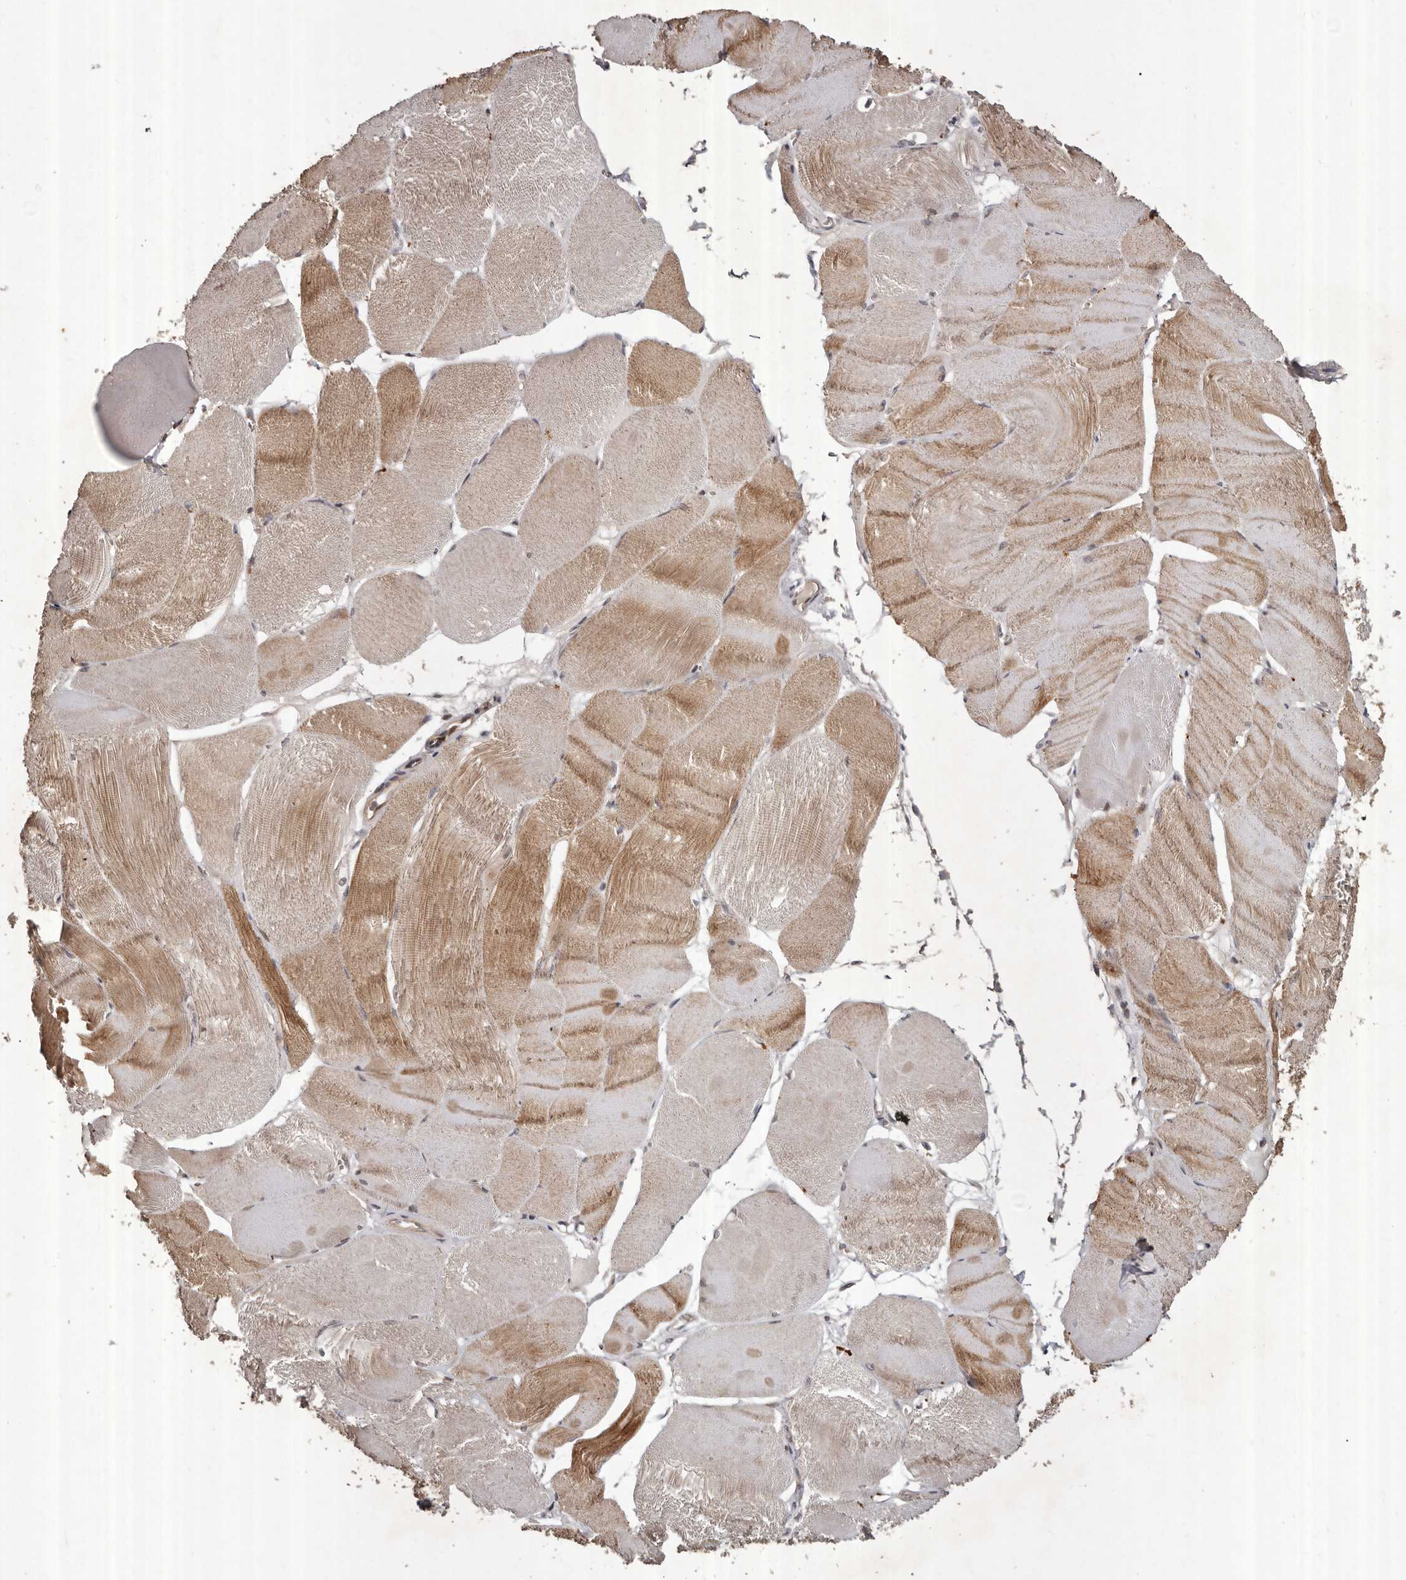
{"staining": {"intensity": "moderate", "quantity": ">75%", "location": "cytoplasmic/membranous"}, "tissue": "skeletal muscle", "cell_type": "Myocytes", "image_type": "normal", "snomed": [{"axis": "morphology", "description": "Normal tissue, NOS"}, {"axis": "morphology", "description": "Basal cell carcinoma"}, {"axis": "topography", "description": "Skeletal muscle"}], "caption": "DAB (3,3'-diaminobenzidine) immunohistochemical staining of benign human skeletal muscle reveals moderate cytoplasmic/membranous protein positivity in about >75% of myocytes.", "gene": "ABL1", "patient": {"sex": "female", "age": 64}}